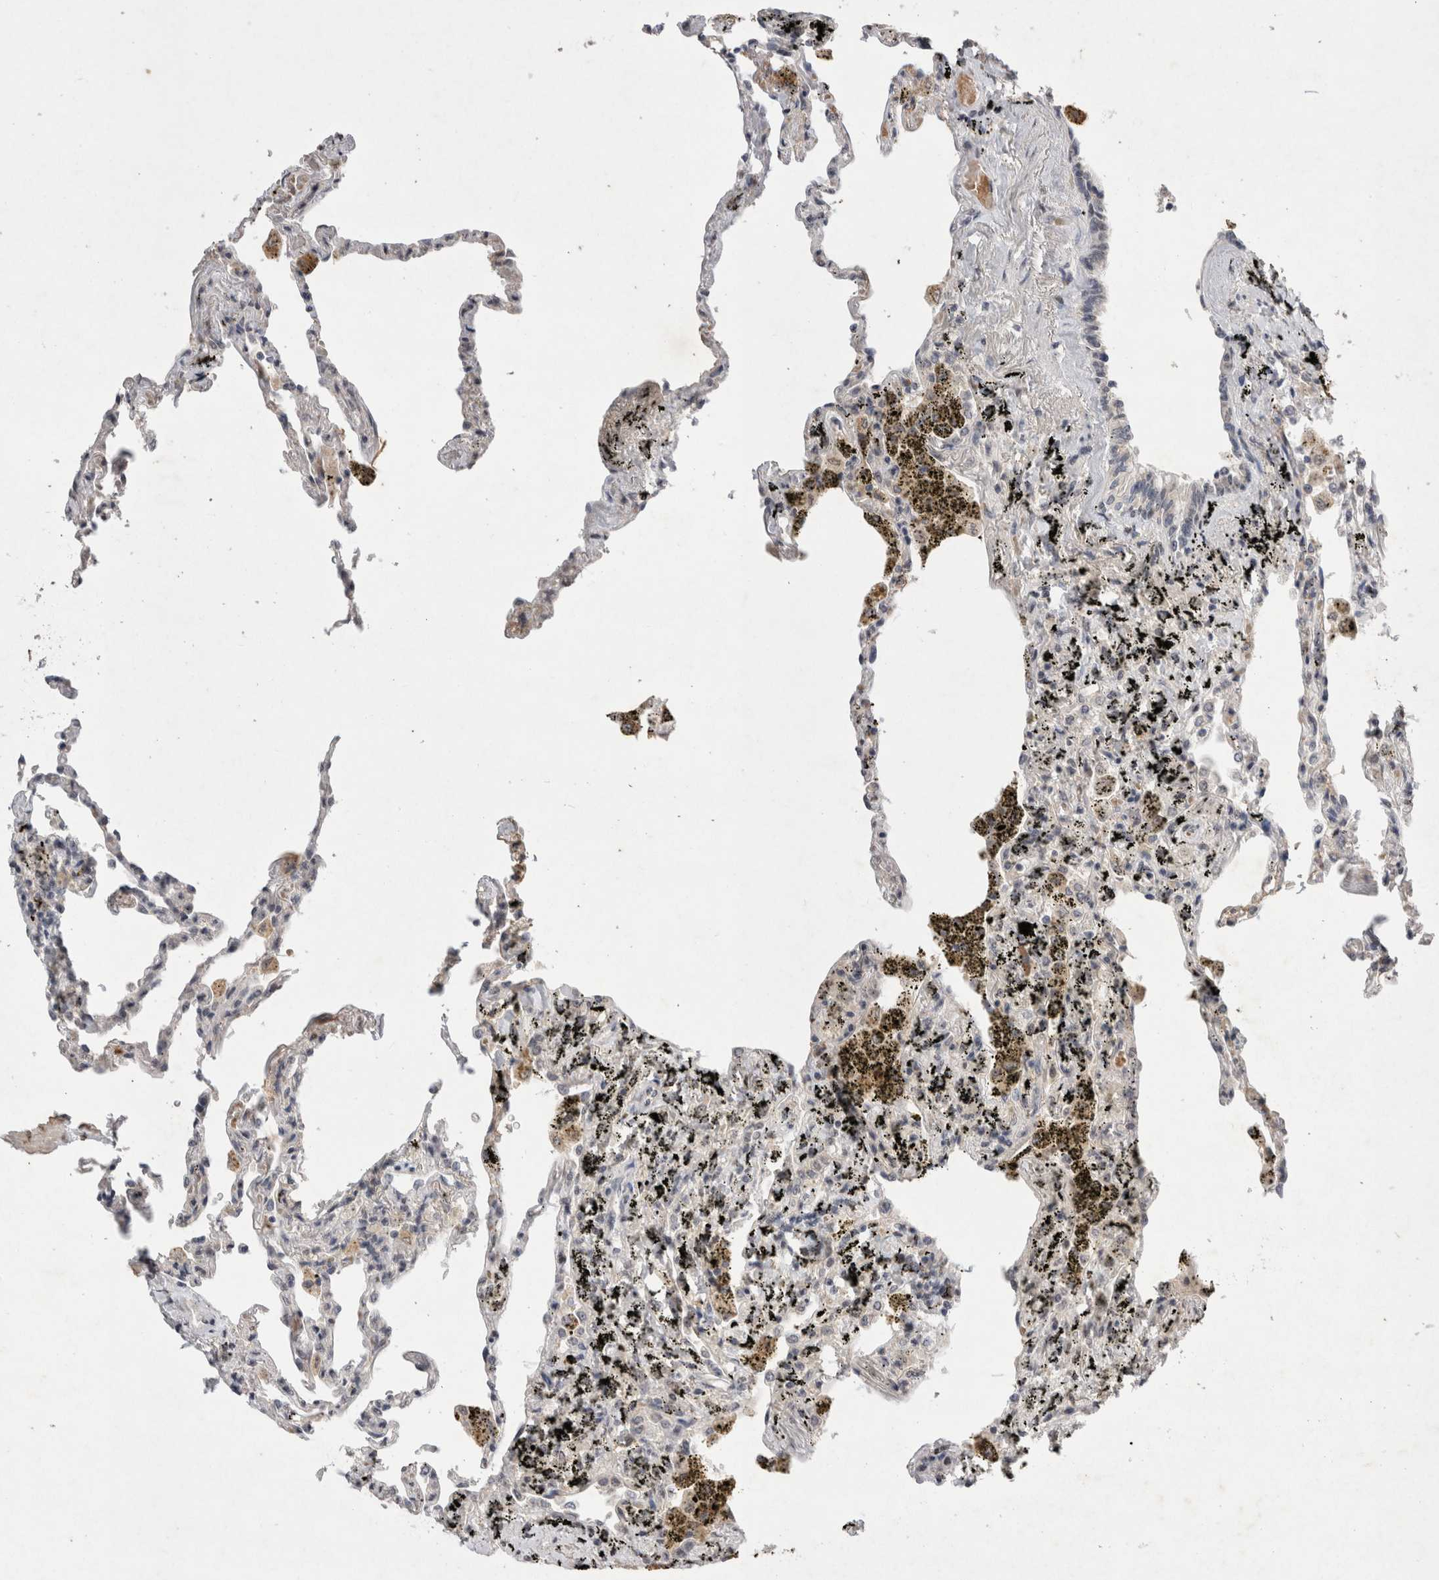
{"staining": {"intensity": "negative", "quantity": "none", "location": "none"}, "tissue": "lung", "cell_type": "Alveolar cells", "image_type": "normal", "snomed": [{"axis": "morphology", "description": "Normal tissue, NOS"}, {"axis": "topography", "description": "Lung"}], "caption": "This is an IHC image of normal human lung. There is no expression in alveolar cells.", "gene": "STK11", "patient": {"sex": "male", "age": 59}}